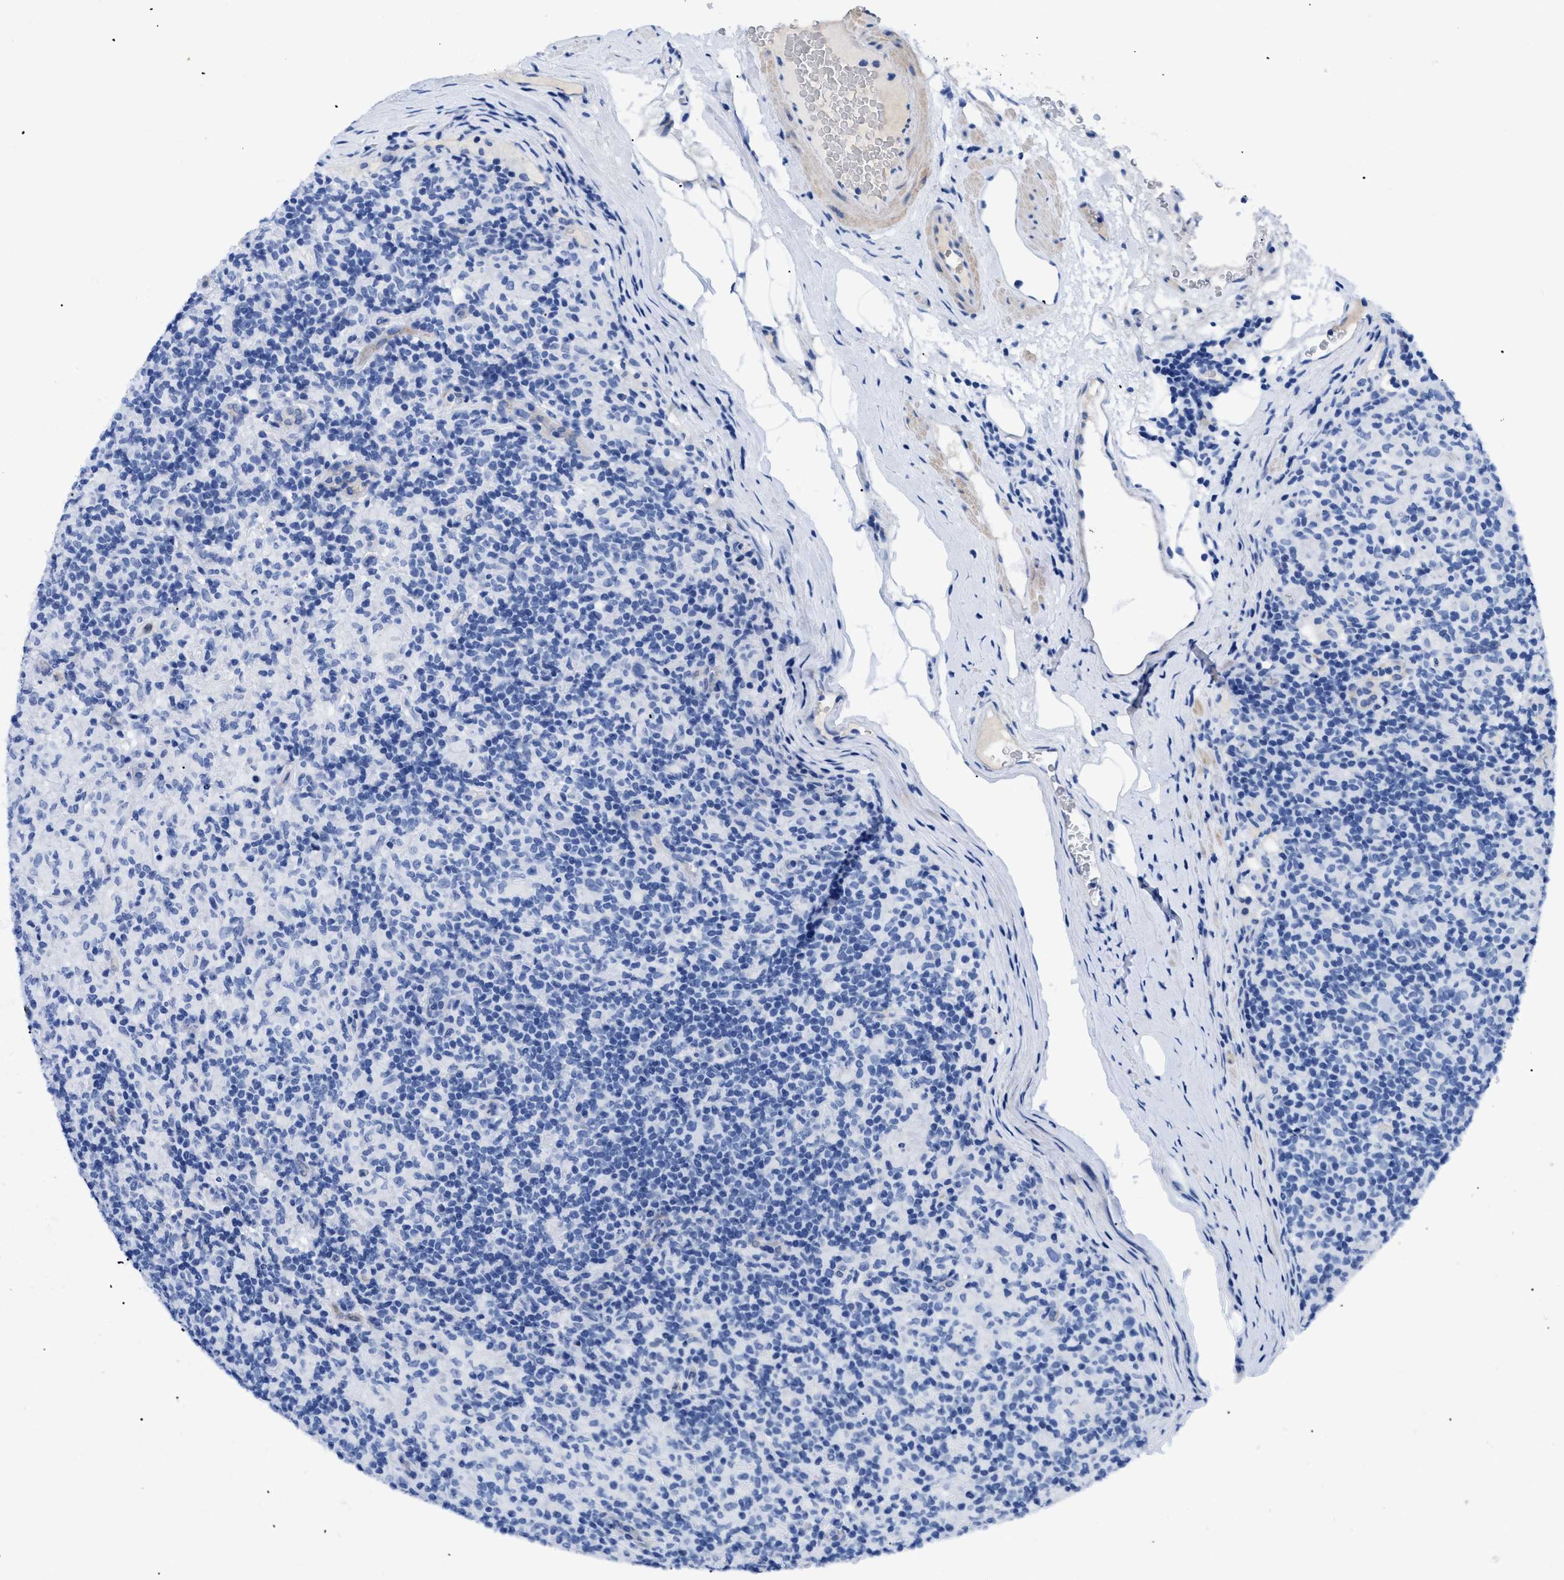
{"staining": {"intensity": "negative", "quantity": "none", "location": "none"}, "tissue": "lymphoma", "cell_type": "Tumor cells", "image_type": "cancer", "snomed": [{"axis": "morphology", "description": "Hodgkin's disease, NOS"}, {"axis": "topography", "description": "Lymph node"}], "caption": "This is an immunohistochemistry photomicrograph of human Hodgkin's disease. There is no expression in tumor cells.", "gene": "TMEM68", "patient": {"sex": "male", "age": 70}}